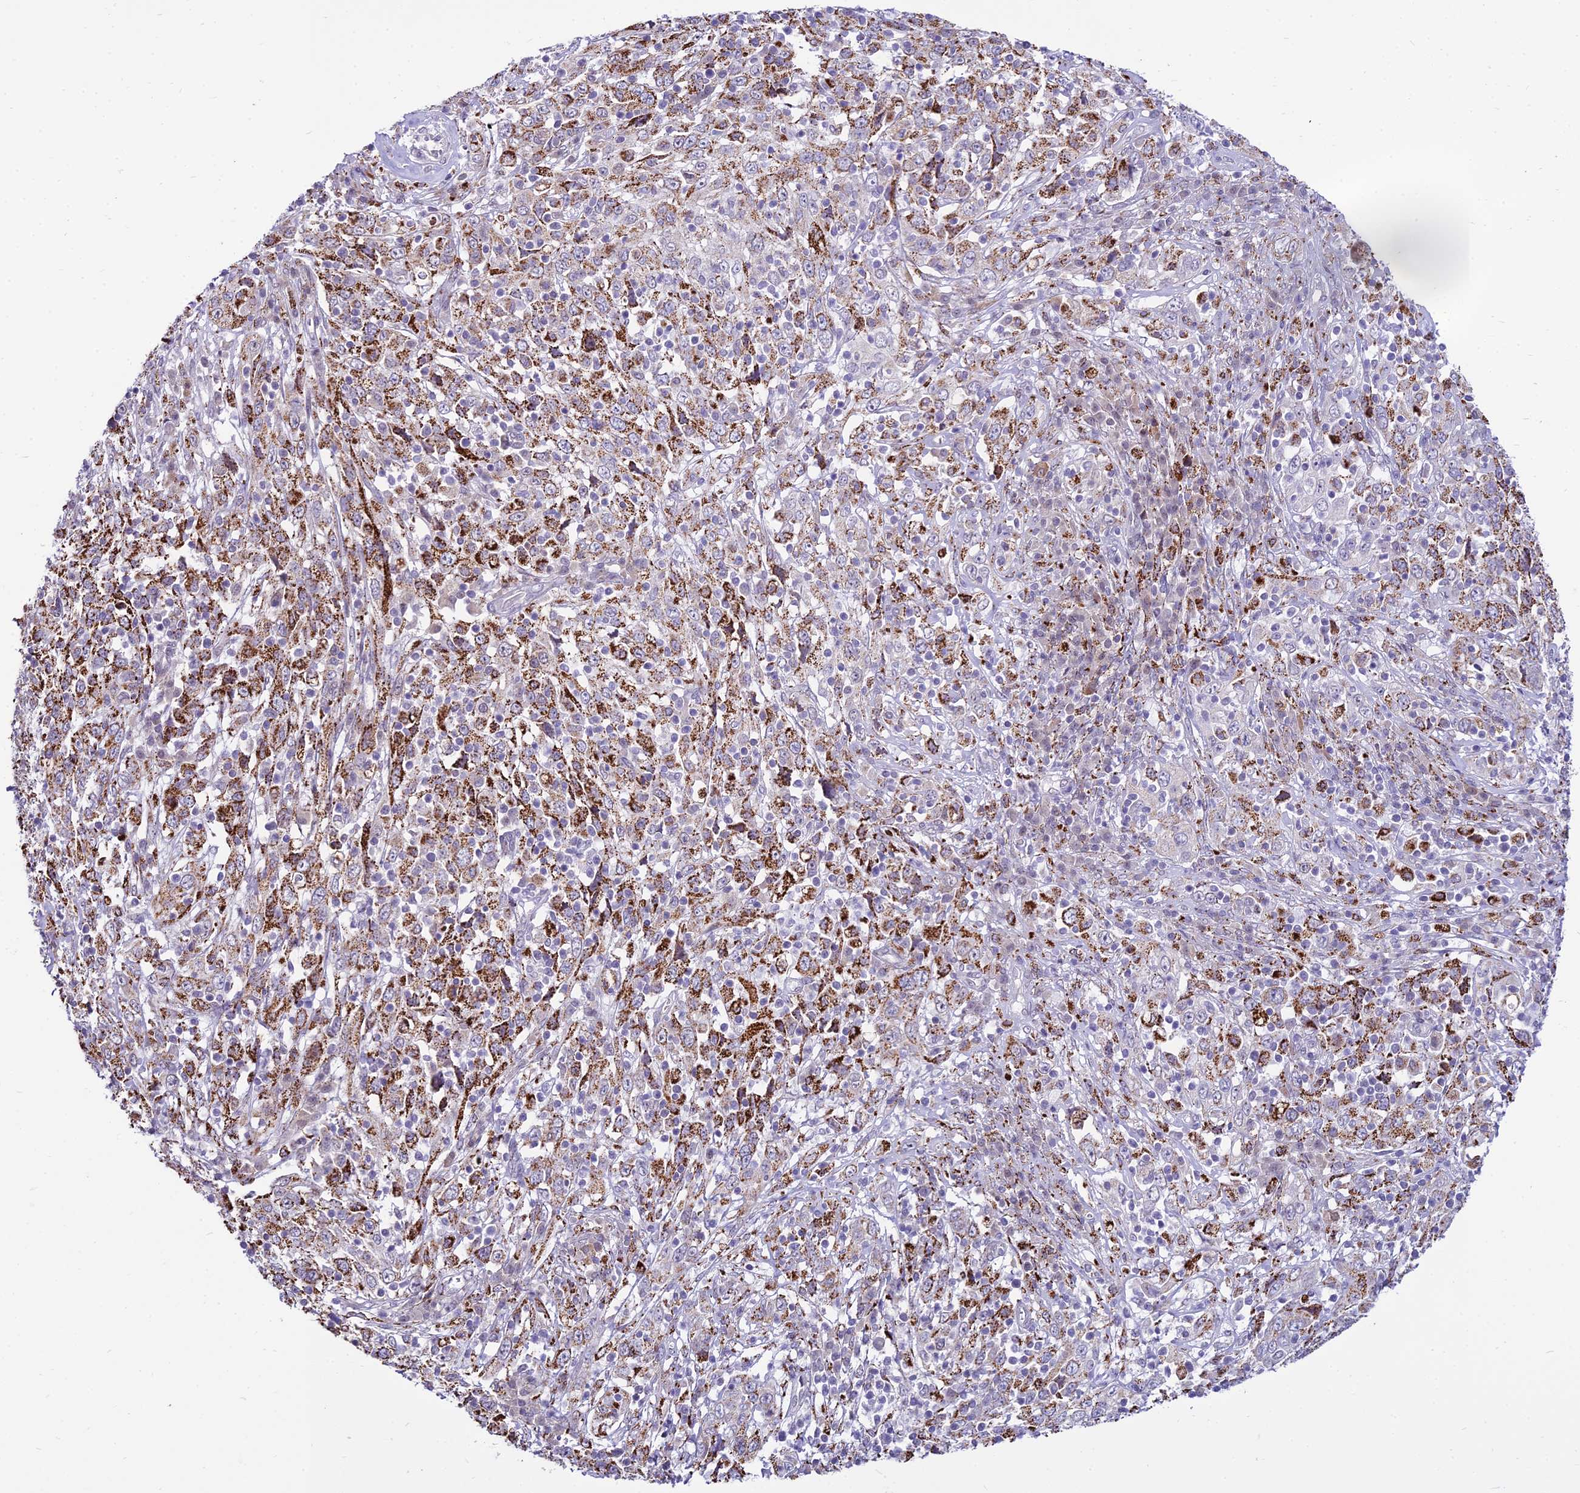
{"staining": {"intensity": "strong", "quantity": "25%-75%", "location": "cytoplasmic/membranous"}, "tissue": "cervical cancer", "cell_type": "Tumor cells", "image_type": "cancer", "snomed": [{"axis": "morphology", "description": "Squamous cell carcinoma, NOS"}, {"axis": "topography", "description": "Cervix"}], "caption": "Cervical squamous cell carcinoma was stained to show a protein in brown. There is high levels of strong cytoplasmic/membranous staining in approximately 25%-75% of tumor cells.", "gene": "C6orf163", "patient": {"sex": "female", "age": 46}}